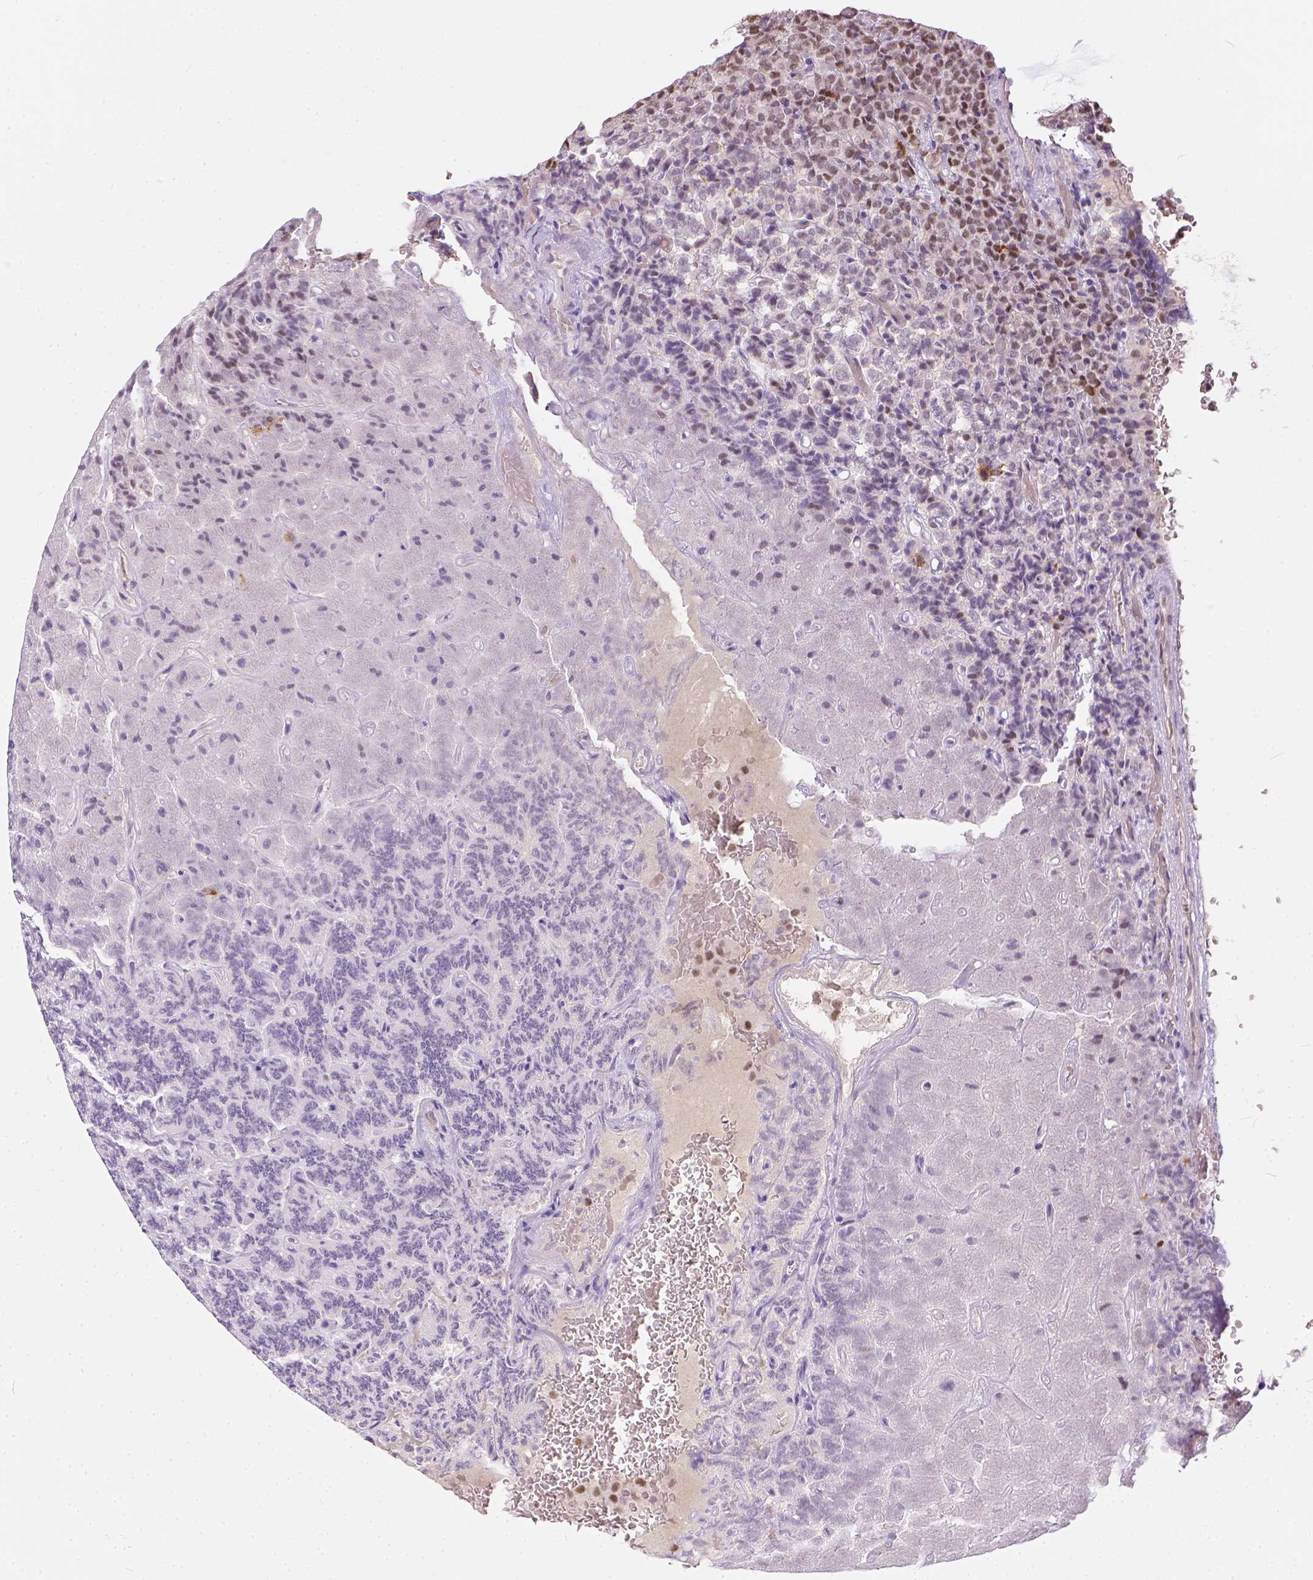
{"staining": {"intensity": "moderate", "quantity": "<25%", "location": "nuclear"}, "tissue": "carcinoid", "cell_type": "Tumor cells", "image_type": "cancer", "snomed": [{"axis": "morphology", "description": "Carcinoid, malignant, NOS"}, {"axis": "topography", "description": "Pancreas"}], "caption": "Immunohistochemical staining of carcinoid (malignant) exhibits low levels of moderate nuclear positivity in approximately <25% of tumor cells. The protein is stained brown, and the nuclei are stained in blue (DAB (3,3'-diaminobenzidine) IHC with brightfield microscopy, high magnification).", "gene": "ERCC1", "patient": {"sex": "male", "age": 36}}